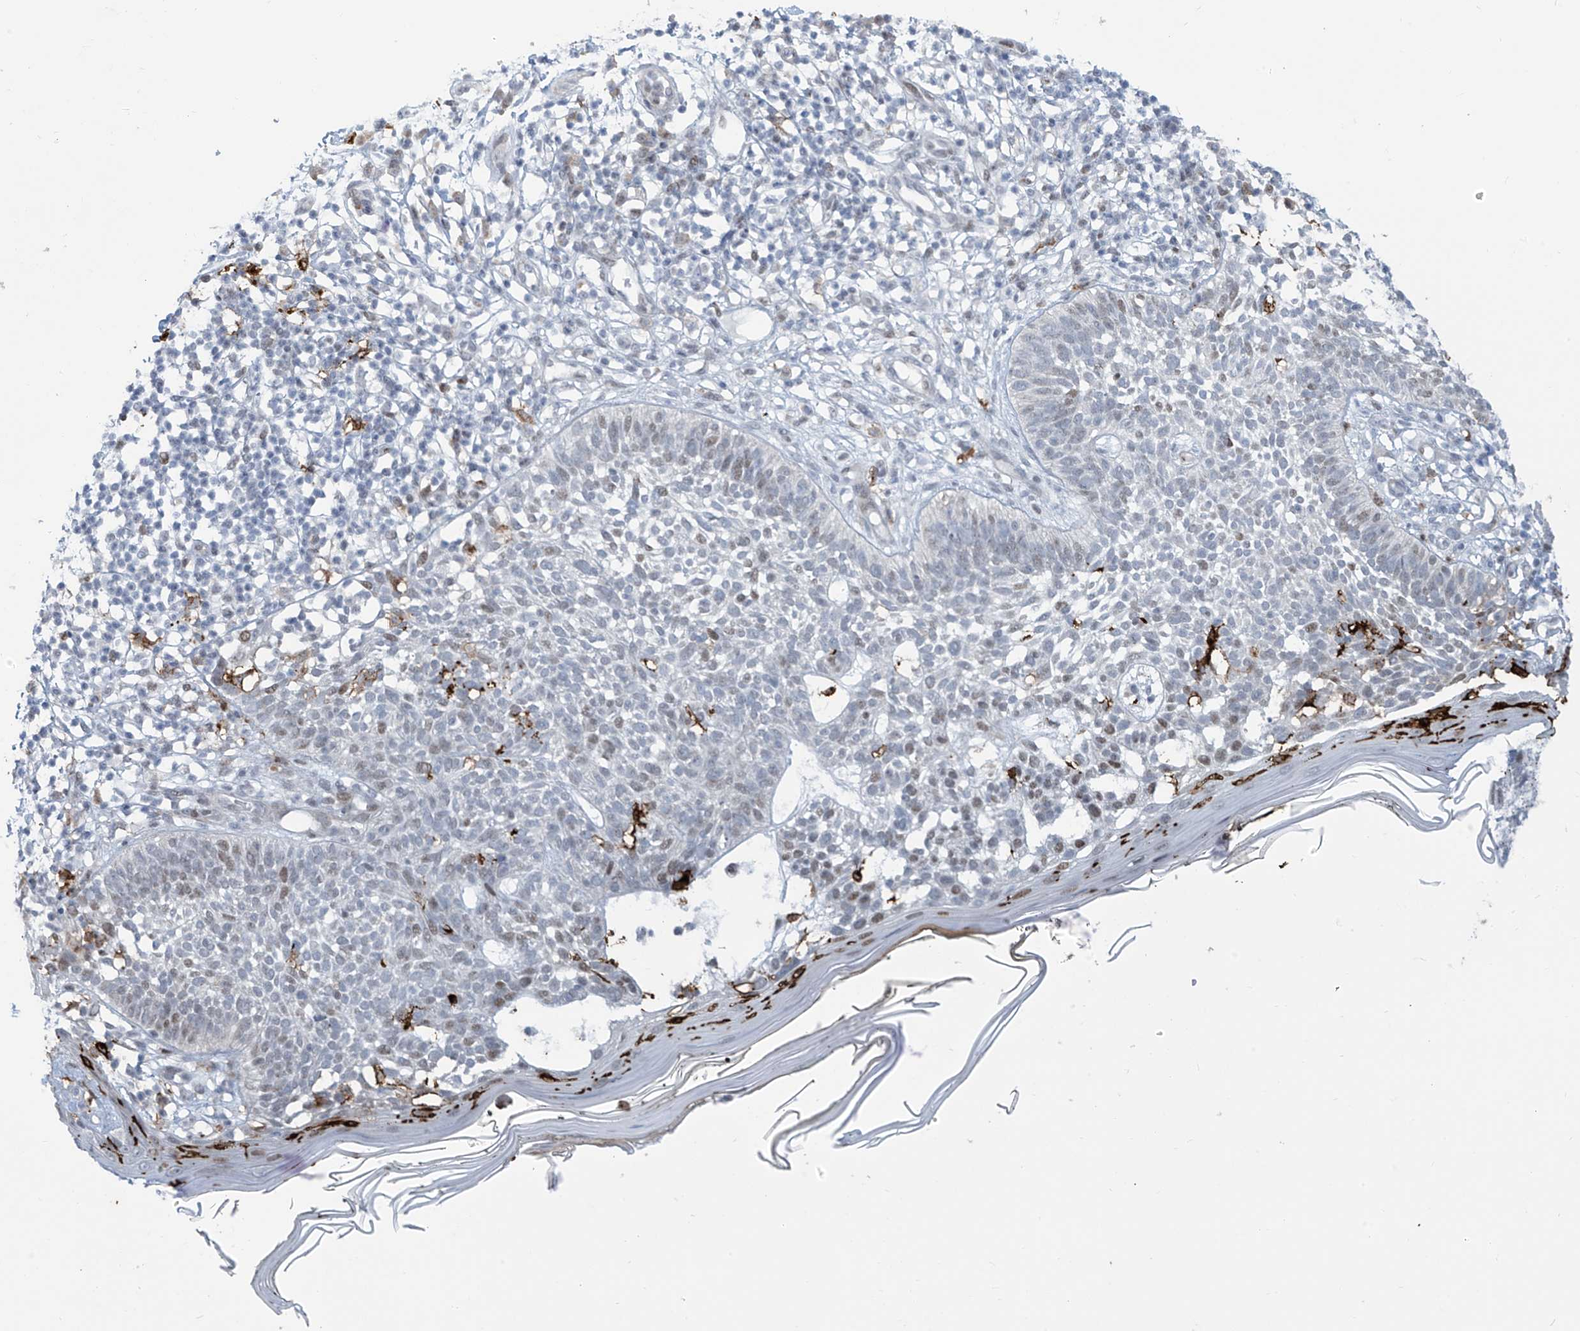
{"staining": {"intensity": "weak", "quantity": "<25%", "location": "nuclear"}, "tissue": "skin cancer", "cell_type": "Tumor cells", "image_type": "cancer", "snomed": [{"axis": "morphology", "description": "Basal cell carcinoma"}, {"axis": "topography", "description": "Skin"}], "caption": "Tumor cells are negative for protein expression in human basal cell carcinoma (skin). Nuclei are stained in blue.", "gene": "LIN9", "patient": {"sex": "female", "age": 64}}